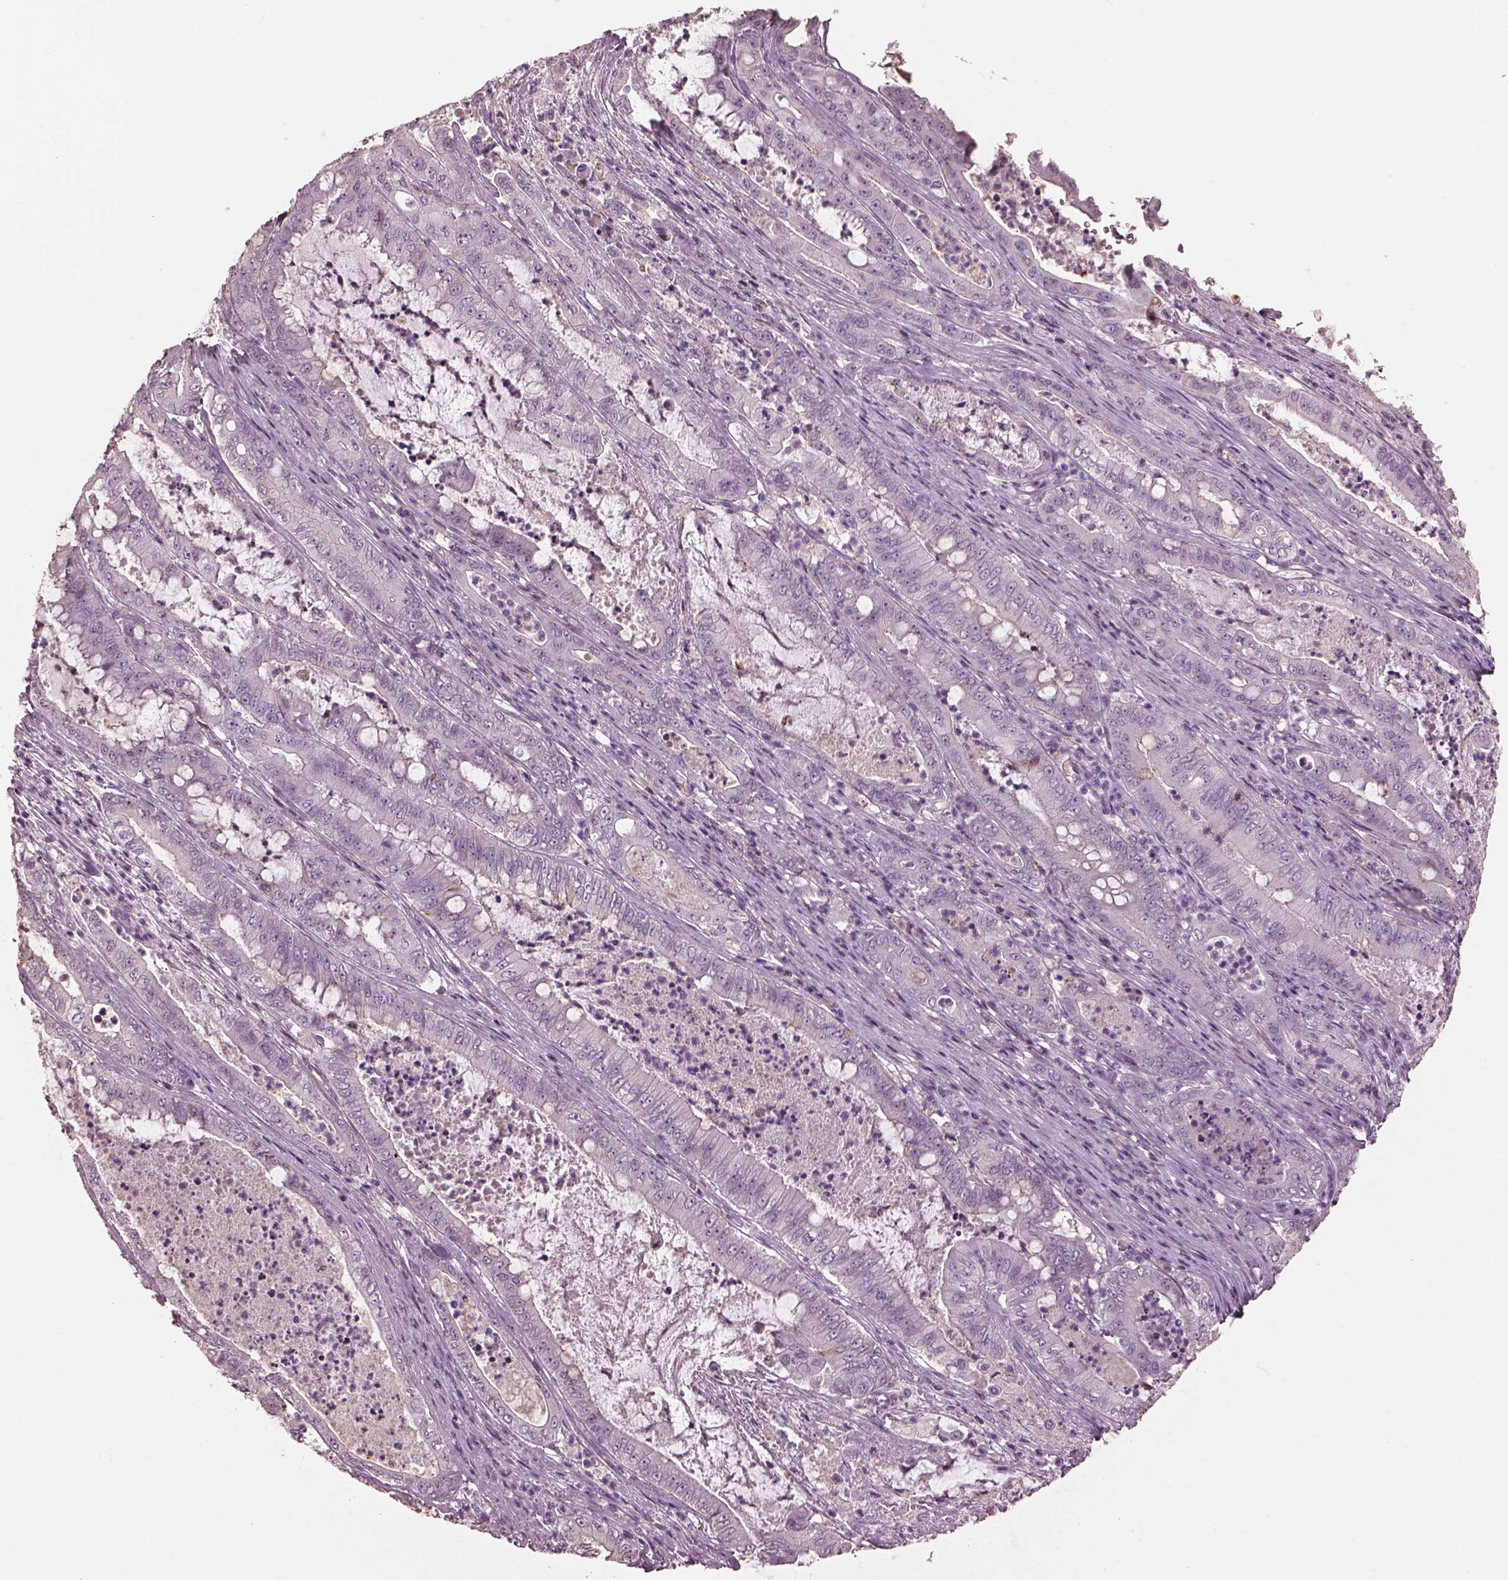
{"staining": {"intensity": "negative", "quantity": "none", "location": "none"}, "tissue": "pancreatic cancer", "cell_type": "Tumor cells", "image_type": "cancer", "snomed": [{"axis": "morphology", "description": "Adenocarcinoma, NOS"}, {"axis": "topography", "description": "Pancreas"}], "caption": "Tumor cells are negative for brown protein staining in pancreatic adenocarcinoma.", "gene": "SRI", "patient": {"sex": "male", "age": 71}}